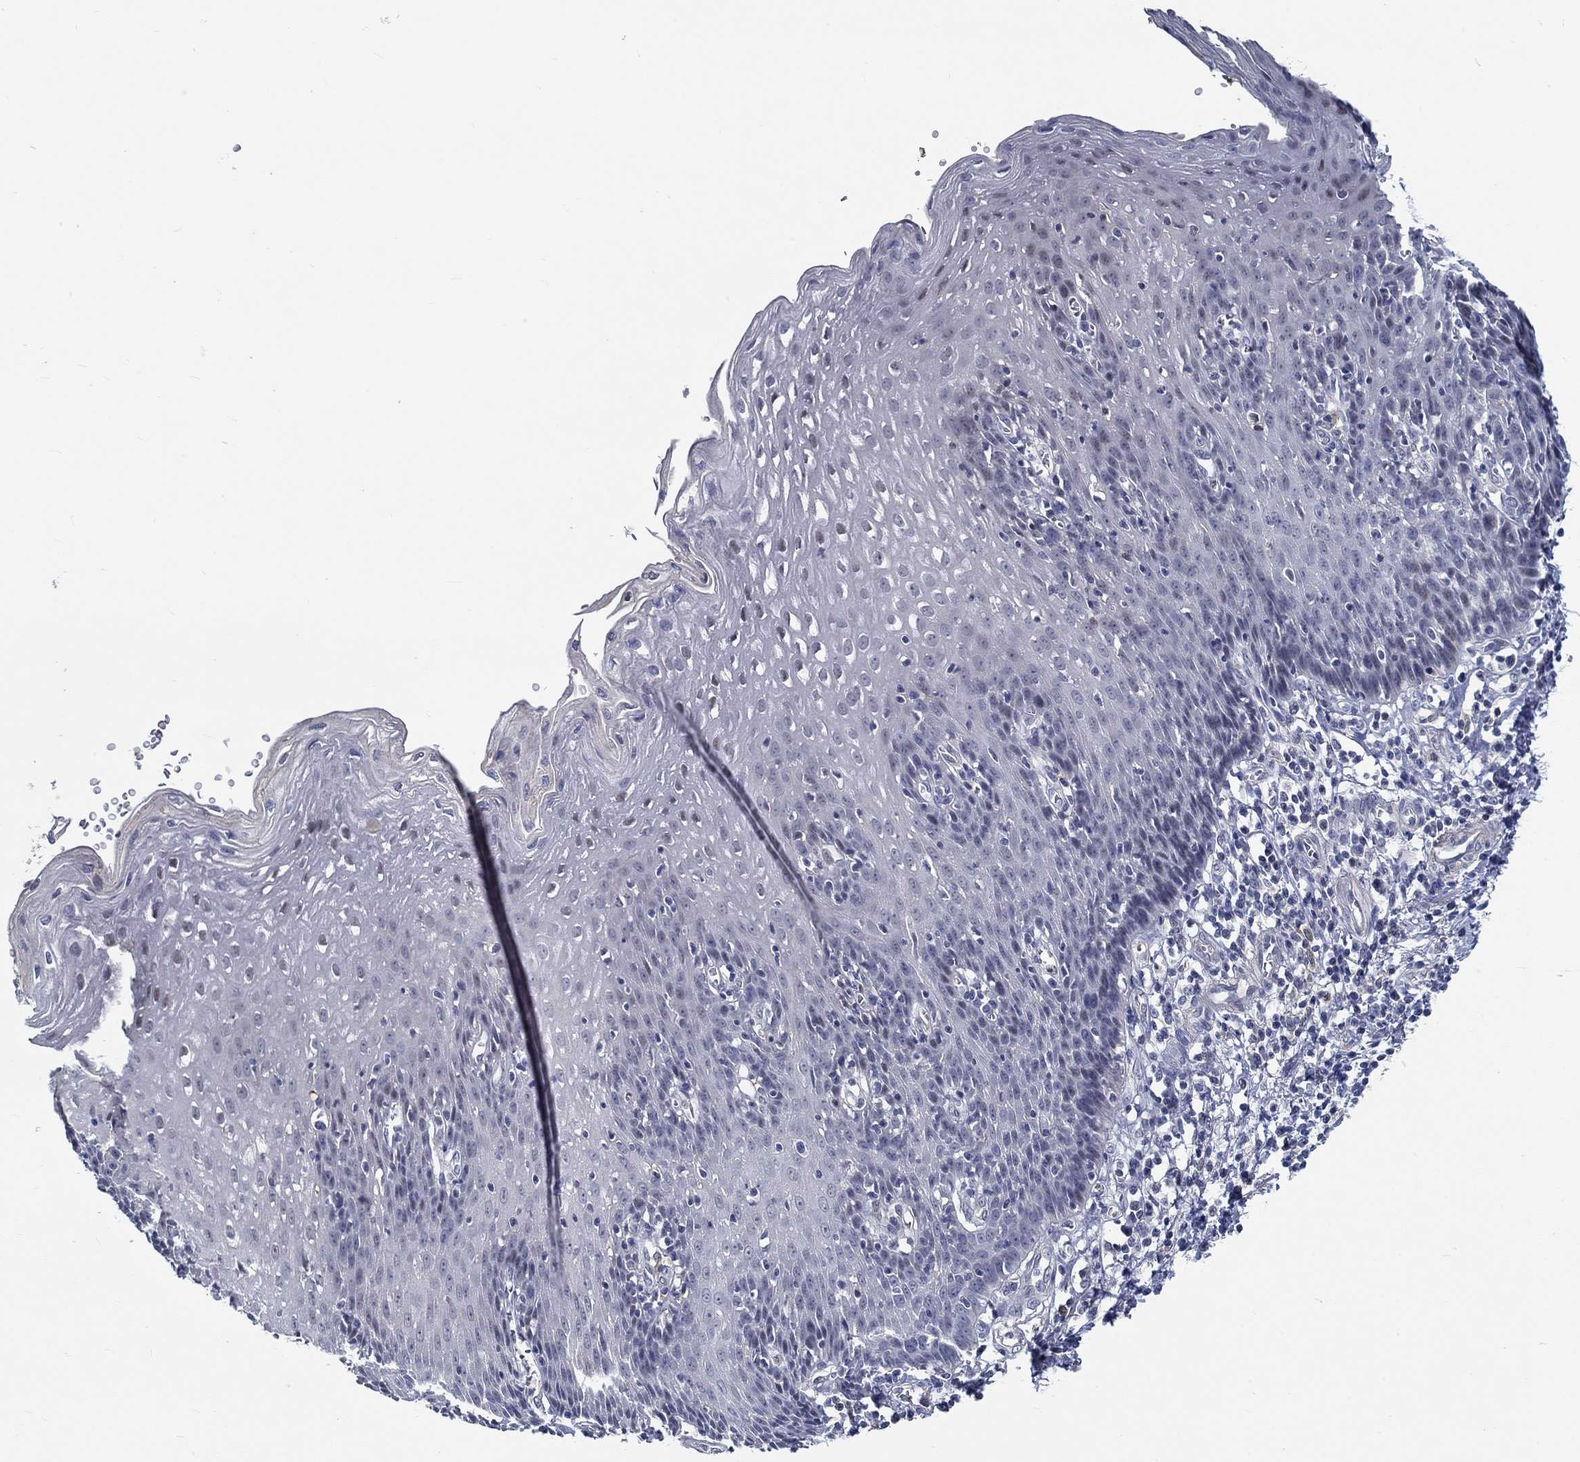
{"staining": {"intensity": "negative", "quantity": "none", "location": "none"}, "tissue": "esophagus", "cell_type": "Squamous epithelial cells", "image_type": "normal", "snomed": [{"axis": "morphology", "description": "Normal tissue, NOS"}, {"axis": "topography", "description": "Esophagus"}], "caption": "Immunohistochemistry (IHC) of normal human esophagus exhibits no positivity in squamous epithelial cells. (Brightfield microscopy of DAB (3,3'-diaminobenzidine) immunohistochemistry (IHC) at high magnification).", "gene": "MYBPC1", "patient": {"sex": "male", "age": 57}}